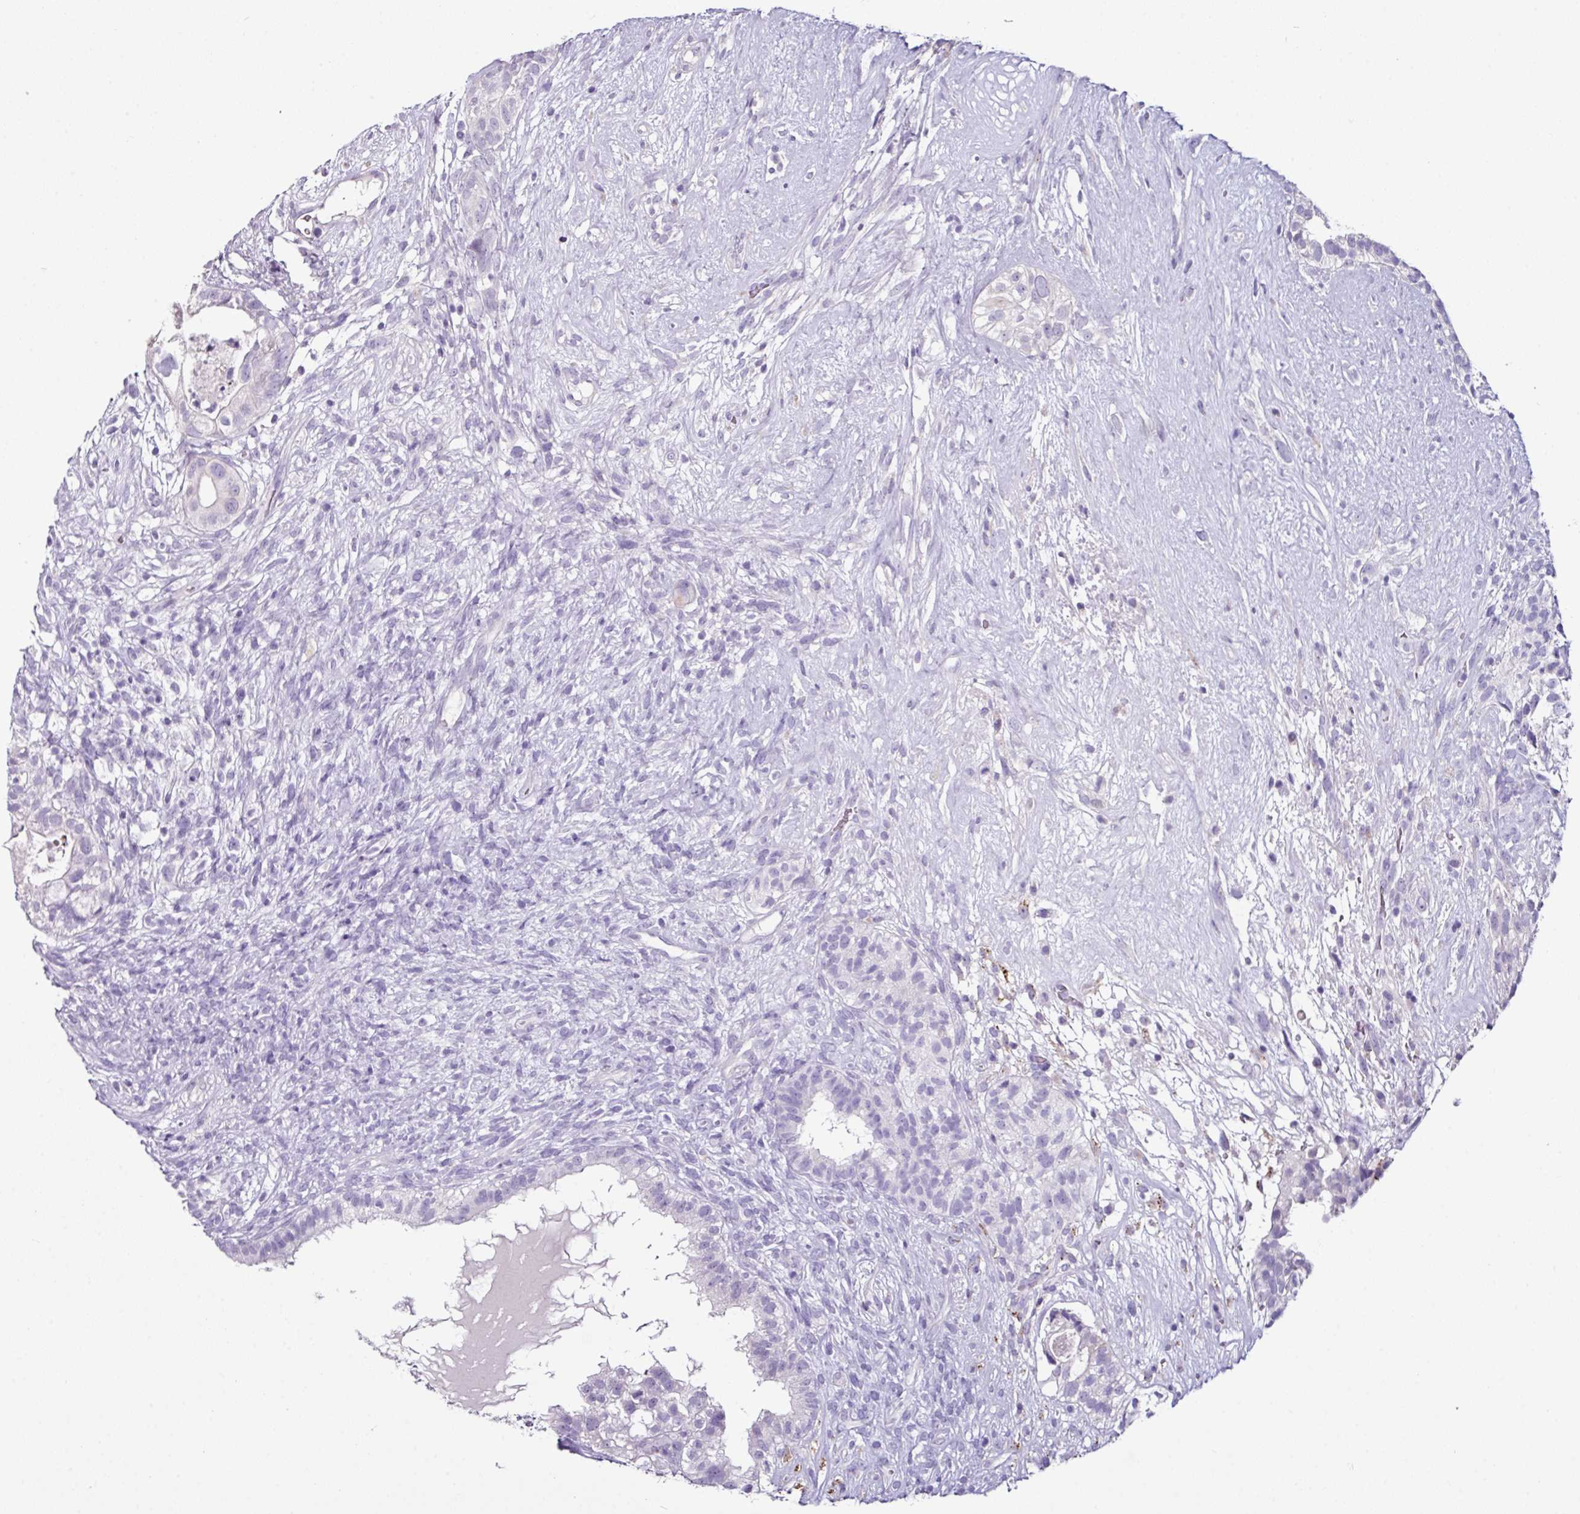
{"staining": {"intensity": "negative", "quantity": "none", "location": "none"}, "tissue": "testis cancer", "cell_type": "Tumor cells", "image_type": "cancer", "snomed": [{"axis": "morphology", "description": "Seminoma, NOS"}, {"axis": "morphology", "description": "Carcinoma, Embryonal, NOS"}, {"axis": "topography", "description": "Testis"}], "caption": "Testis cancer was stained to show a protein in brown. There is no significant positivity in tumor cells. Nuclei are stained in blue.", "gene": "GLP2R", "patient": {"sex": "male", "age": 41}}